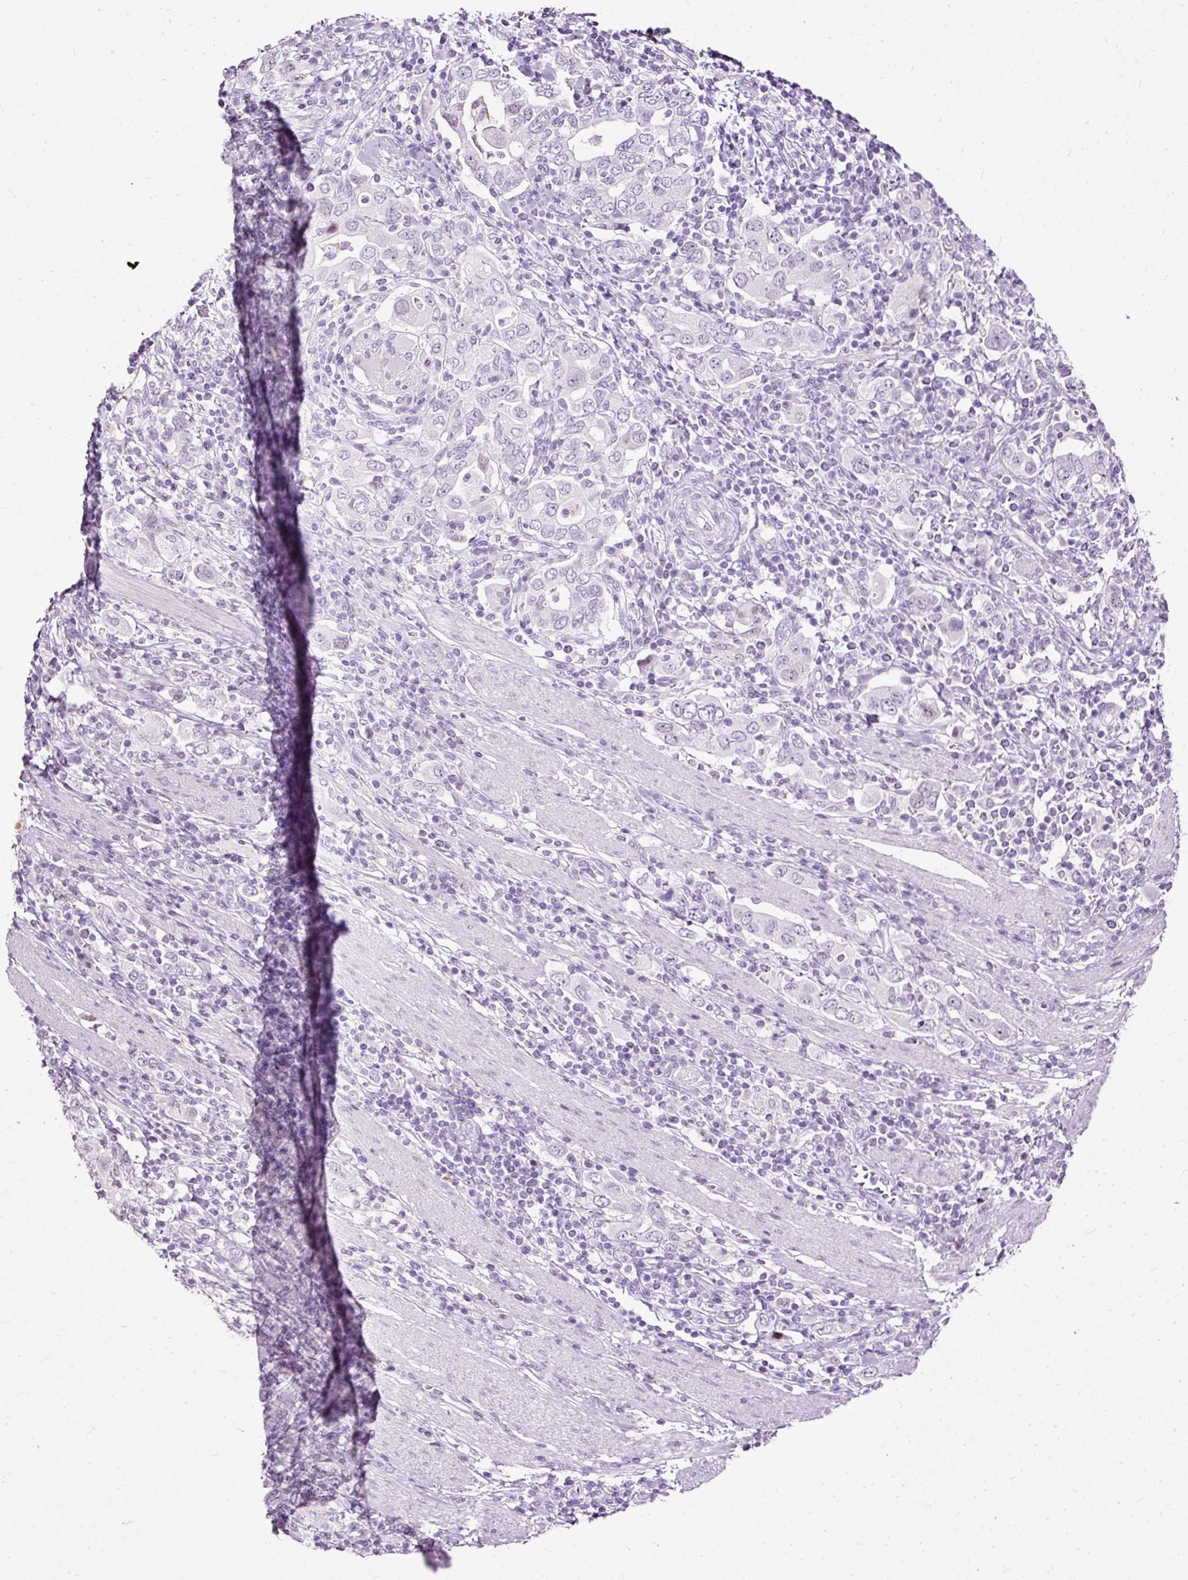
{"staining": {"intensity": "negative", "quantity": "none", "location": "none"}, "tissue": "stomach cancer", "cell_type": "Tumor cells", "image_type": "cancer", "snomed": [{"axis": "morphology", "description": "Adenocarcinoma, NOS"}, {"axis": "topography", "description": "Stomach, upper"}, {"axis": "topography", "description": "Stomach"}], "caption": "High power microscopy image of an IHC photomicrograph of adenocarcinoma (stomach), revealing no significant positivity in tumor cells.", "gene": "PDE6B", "patient": {"sex": "male", "age": 62}}